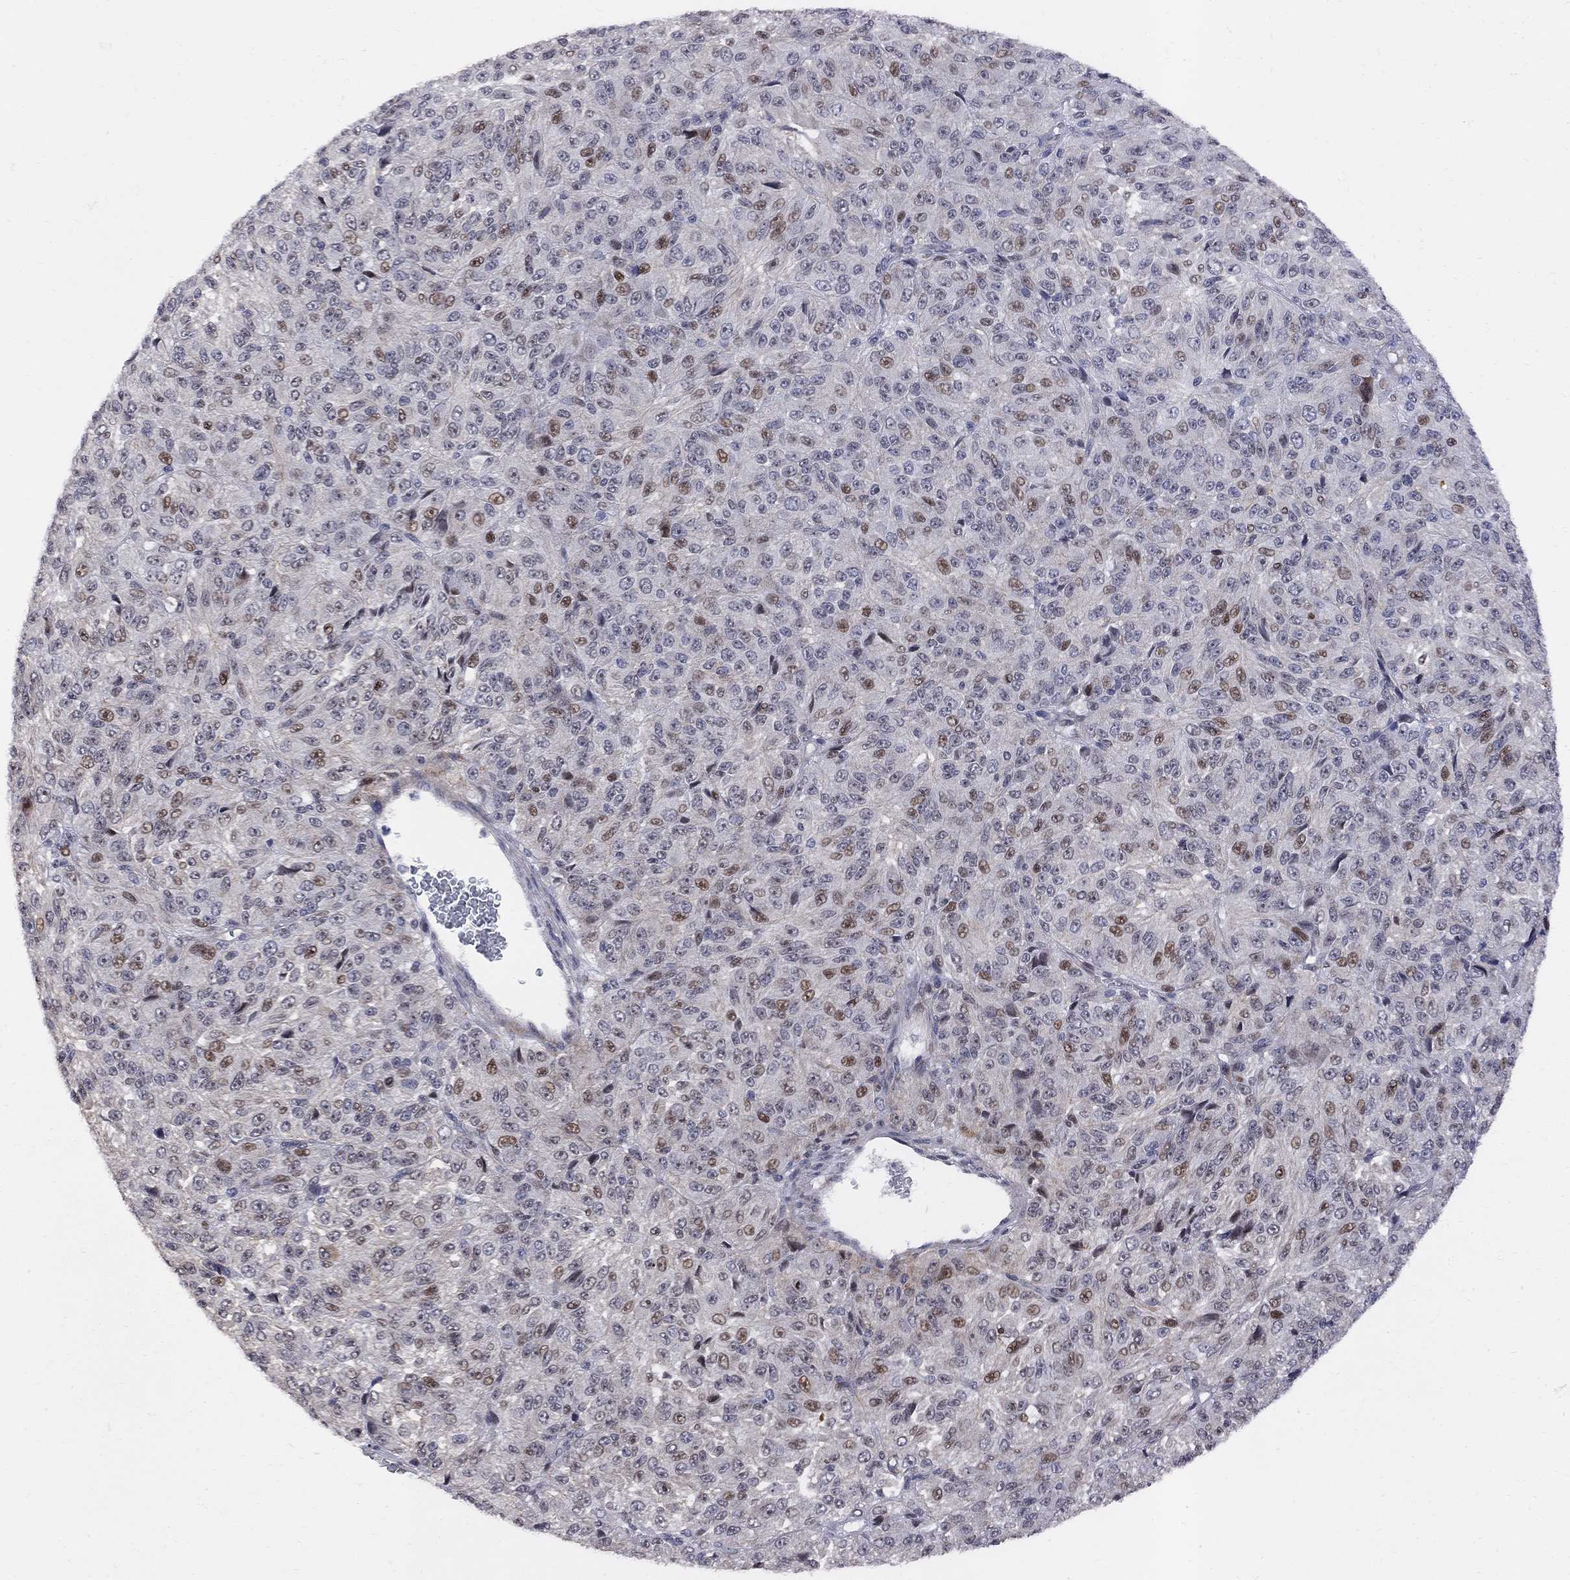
{"staining": {"intensity": "moderate", "quantity": "<25%", "location": "nuclear"}, "tissue": "melanoma", "cell_type": "Tumor cells", "image_type": "cancer", "snomed": [{"axis": "morphology", "description": "Malignant melanoma, Metastatic site"}, {"axis": "topography", "description": "Brain"}], "caption": "IHC histopathology image of neoplastic tissue: melanoma stained using immunohistochemistry reveals low levels of moderate protein expression localized specifically in the nuclear of tumor cells, appearing as a nuclear brown color.", "gene": "DHX33", "patient": {"sex": "female", "age": 56}}